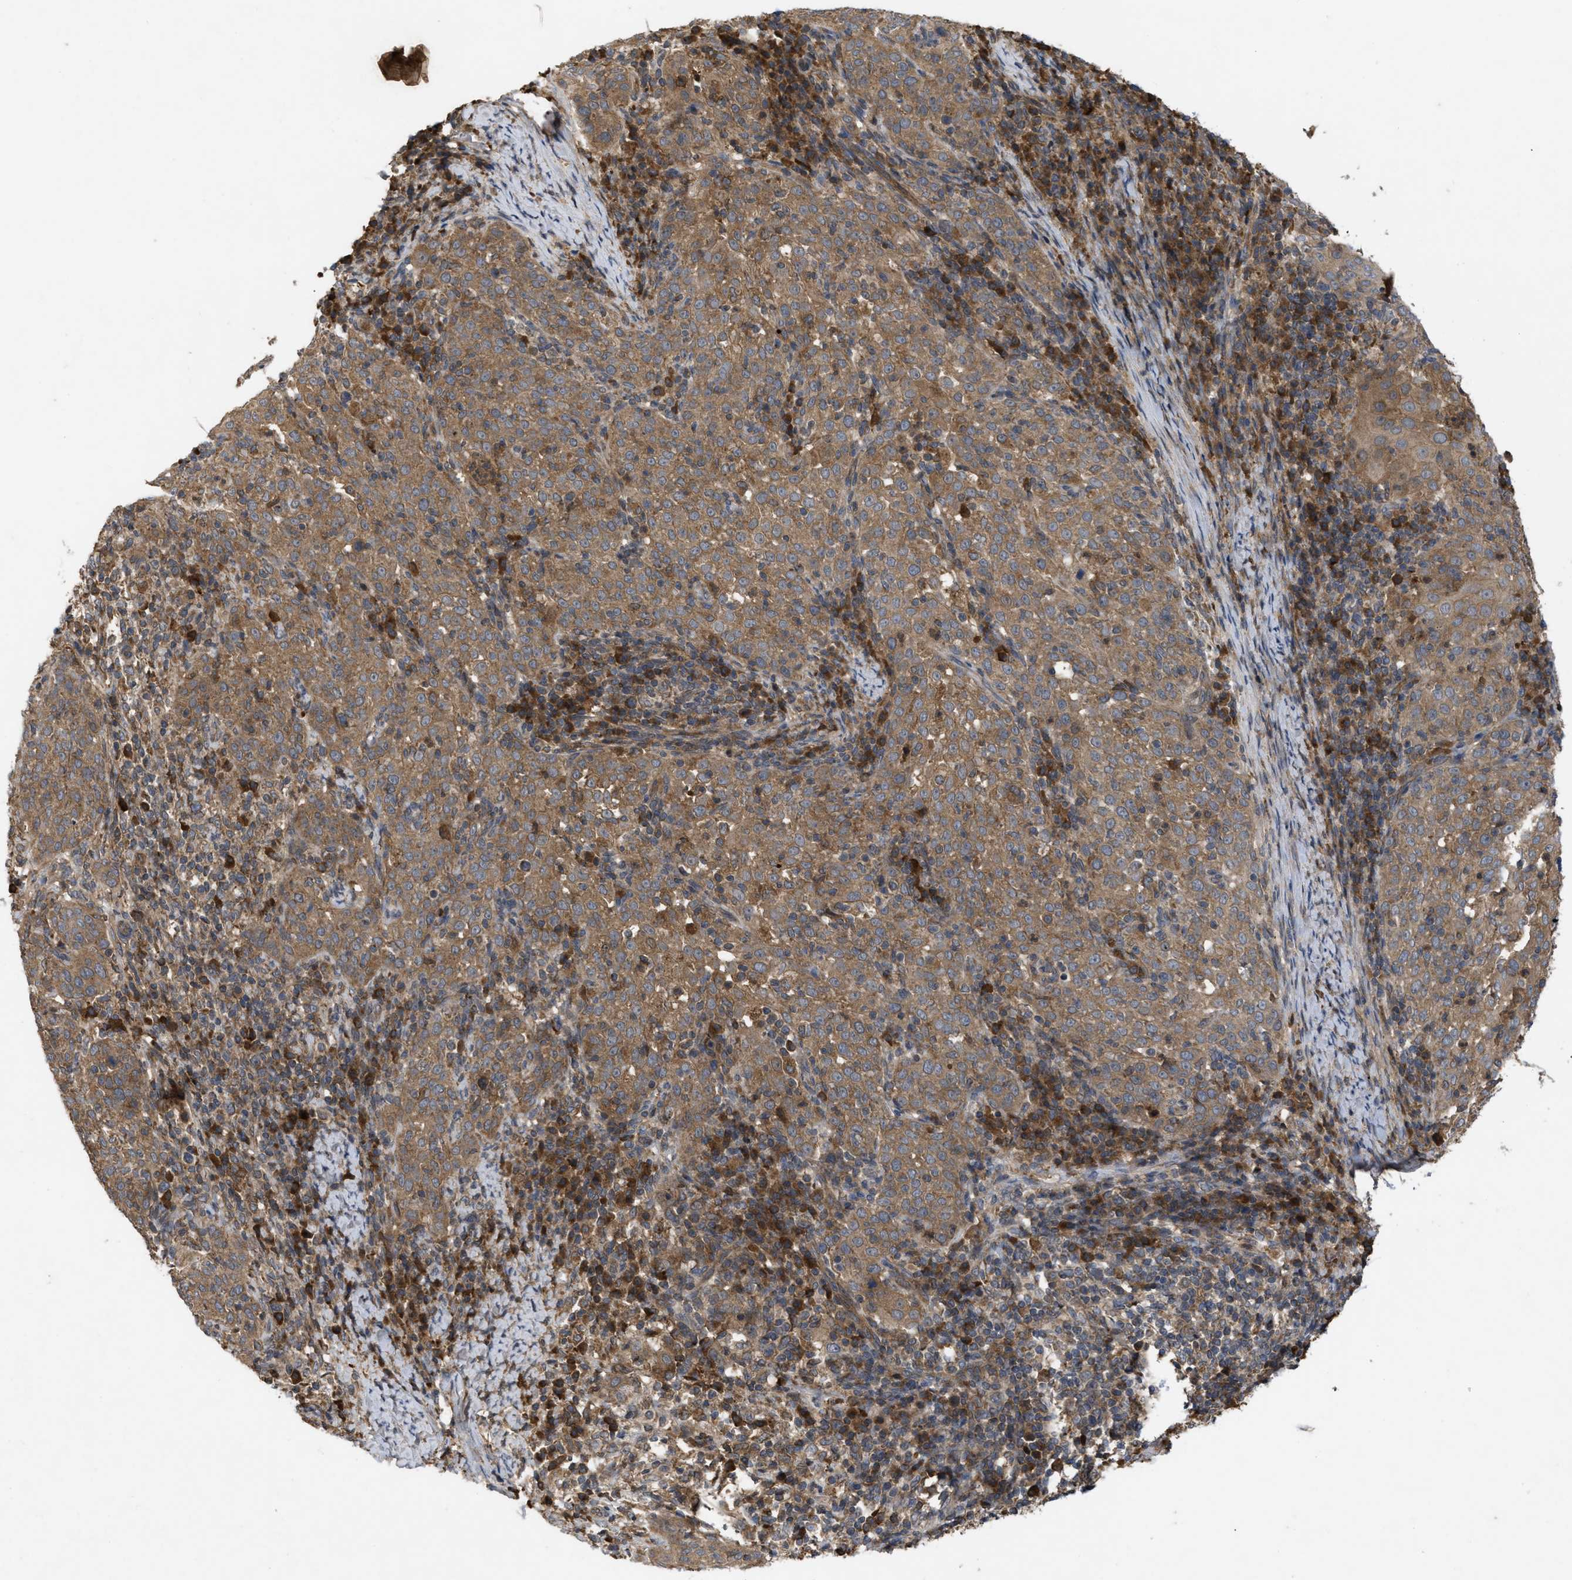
{"staining": {"intensity": "moderate", "quantity": ">75%", "location": "cytoplasmic/membranous"}, "tissue": "cervical cancer", "cell_type": "Tumor cells", "image_type": "cancer", "snomed": [{"axis": "morphology", "description": "Squamous cell carcinoma, NOS"}, {"axis": "topography", "description": "Cervix"}], "caption": "Immunohistochemistry of human cervical squamous cell carcinoma exhibits medium levels of moderate cytoplasmic/membranous staining in approximately >75% of tumor cells.", "gene": "RAB2A", "patient": {"sex": "female", "age": 51}}